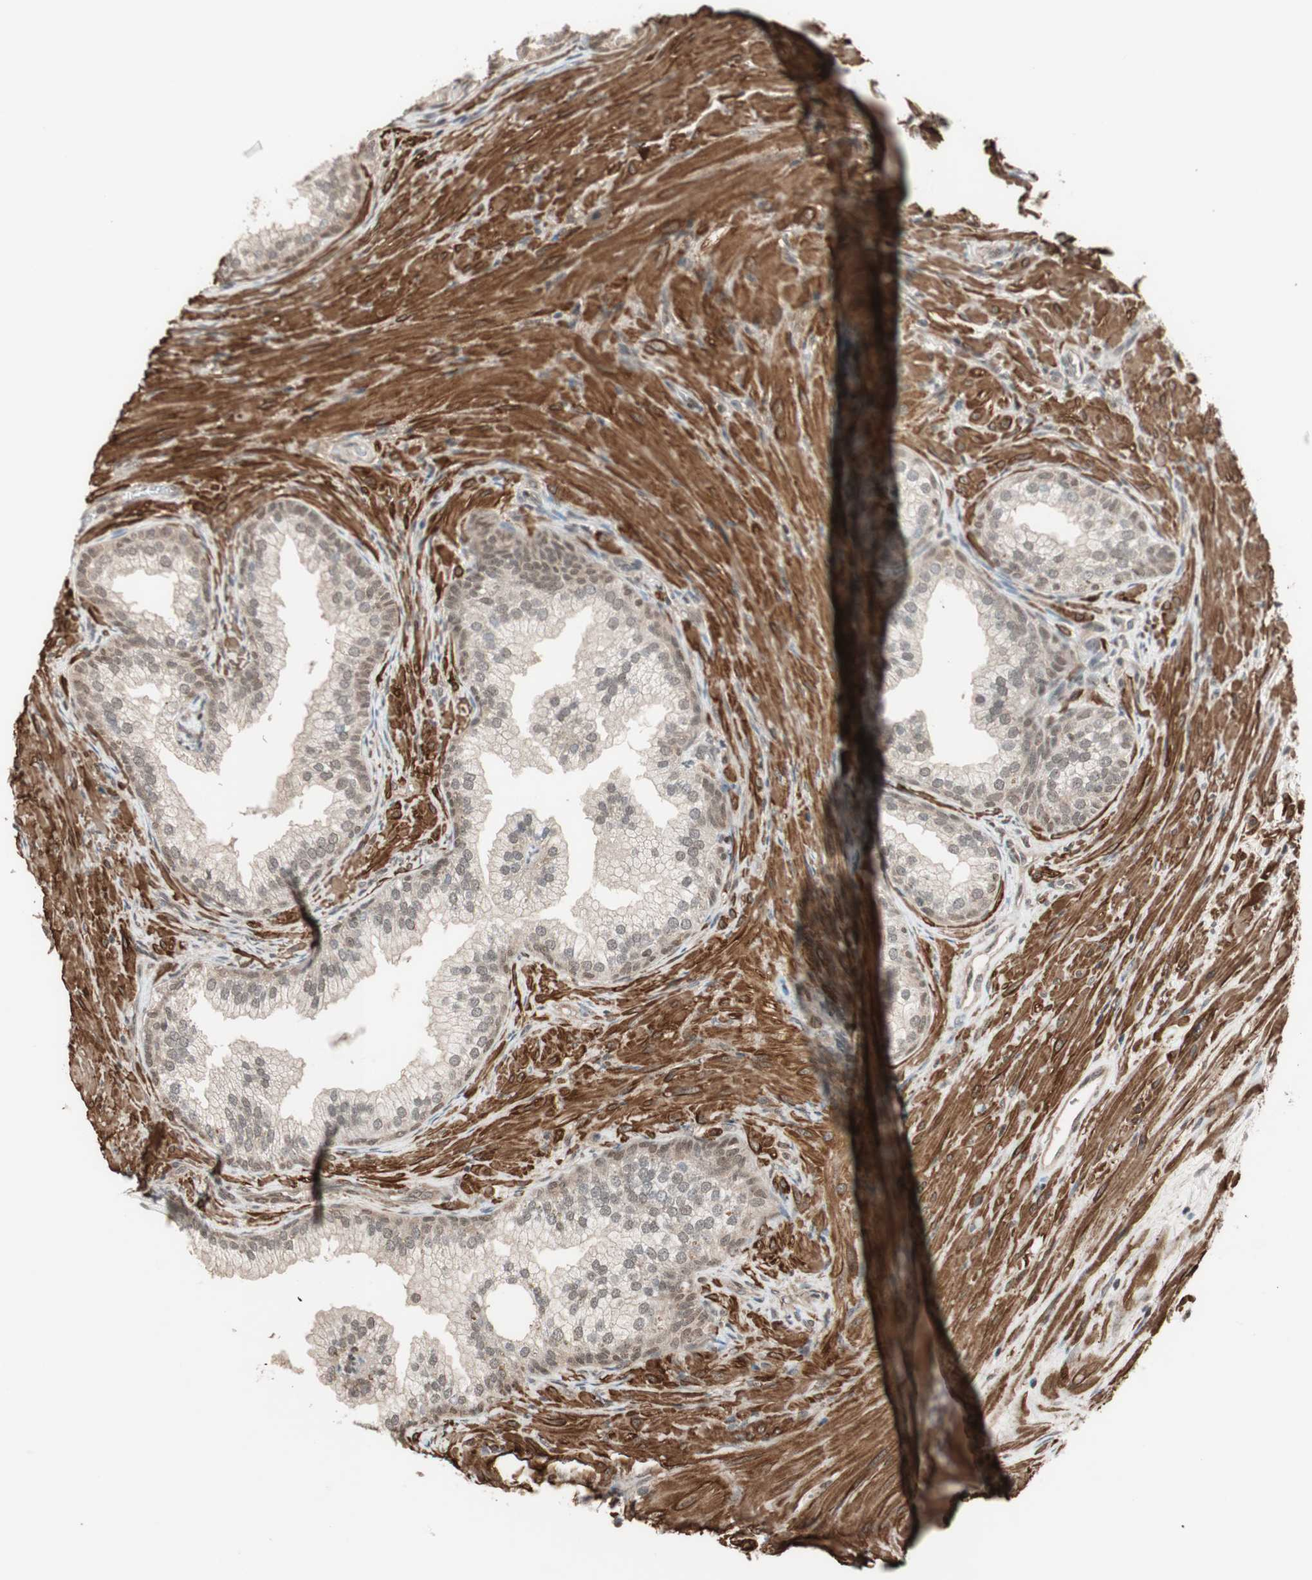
{"staining": {"intensity": "weak", "quantity": "25%-75%", "location": "cytoplasmic/membranous,nuclear"}, "tissue": "prostate", "cell_type": "Glandular cells", "image_type": "normal", "snomed": [{"axis": "morphology", "description": "Normal tissue, NOS"}, {"axis": "topography", "description": "Prostate"}], "caption": "Immunohistochemical staining of unremarkable human prostate reveals 25%-75% levels of weak cytoplasmic/membranous,nuclear protein positivity in about 25%-75% of glandular cells.", "gene": "DRAP1", "patient": {"sex": "male", "age": 76}}